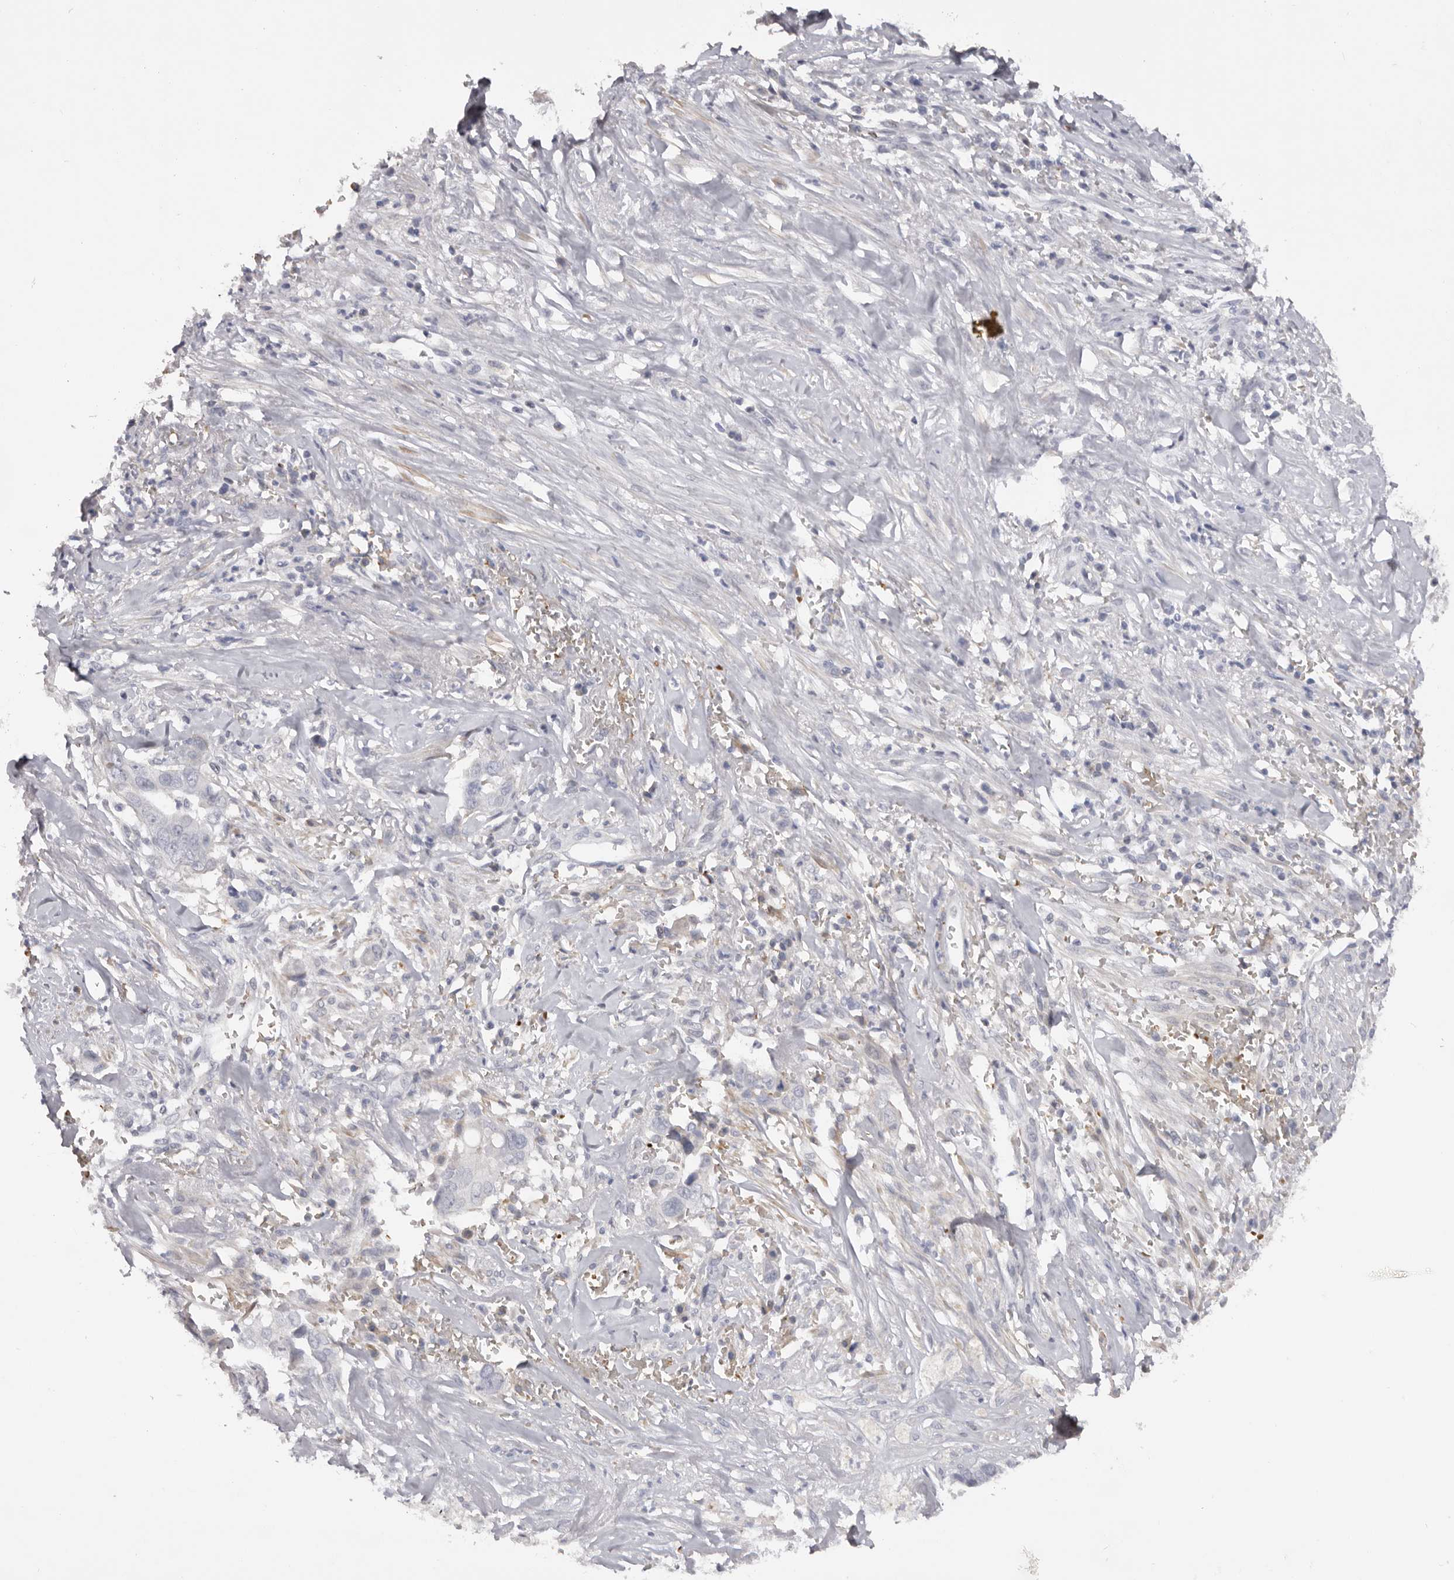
{"staining": {"intensity": "negative", "quantity": "none", "location": "none"}, "tissue": "liver cancer", "cell_type": "Tumor cells", "image_type": "cancer", "snomed": [{"axis": "morphology", "description": "Cholangiocarcinoma"}, {"axis": "topography", "description": "Liver"}], "caption": "Tumor cells show no significant protein expression in liver cancer.", "gene": "TNR", "patient": {"sex": "female", "age": 79}}